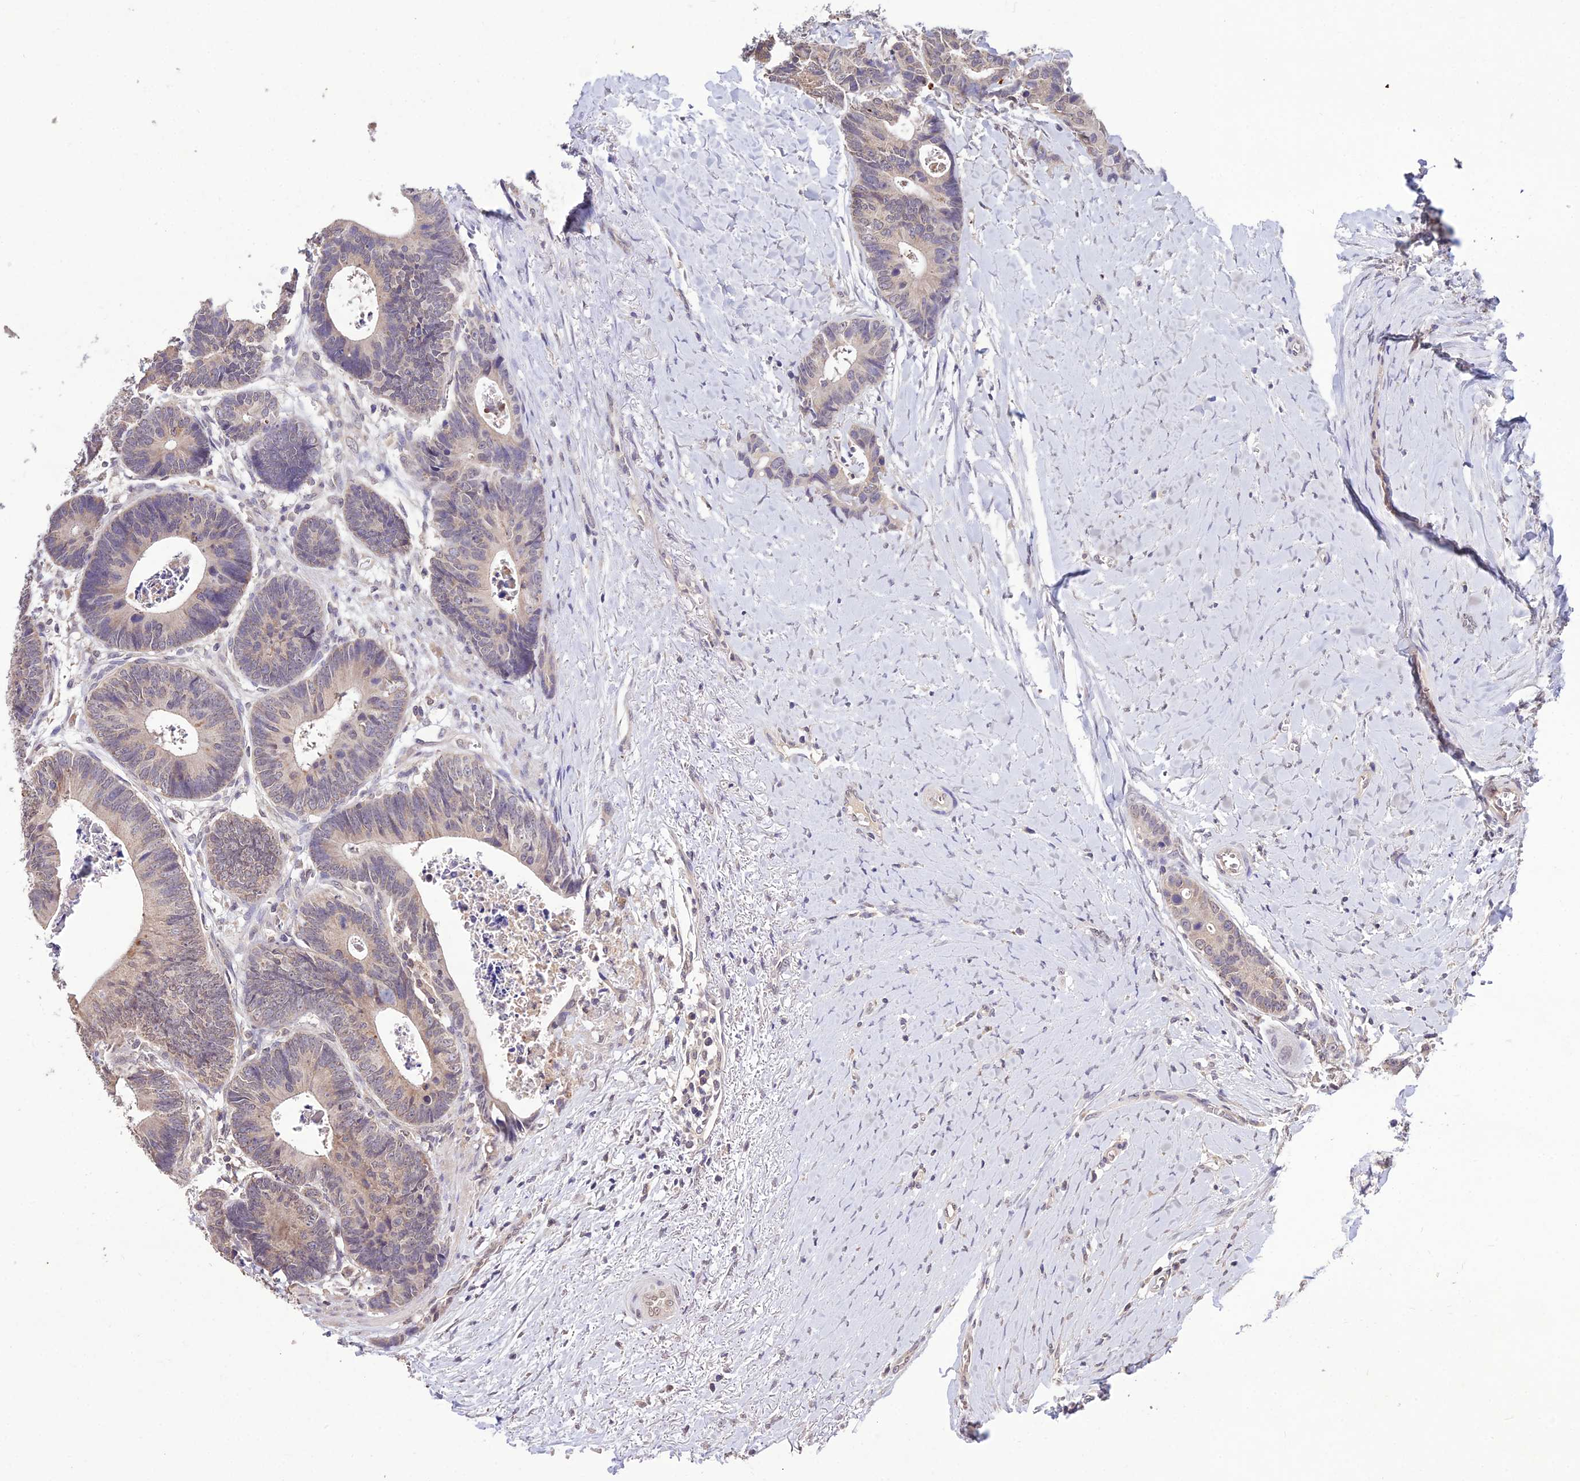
{"staining": {"intensity": "weak", "quantity": ">75%", "location": "cytoplasmic/membranous"}, "tissue": "colorectal cancer", "cell_type": "Tumor cells", "image_type": "cancer", "snomed": [{"axis": "morphology", "description": "Adenocarcinoma, NOS"}, {"axis": "topography", "description": "Colon"}], "caption": "Immunohistochemistry (IHC) of human adenocarcinoma (colorectal) demonstrates low levels of weak cytoplasmic/membranous staining in approximately >75% of tumor cells.", "gene": "PGK1", "patient": {"sex": "female", "age": 57}}